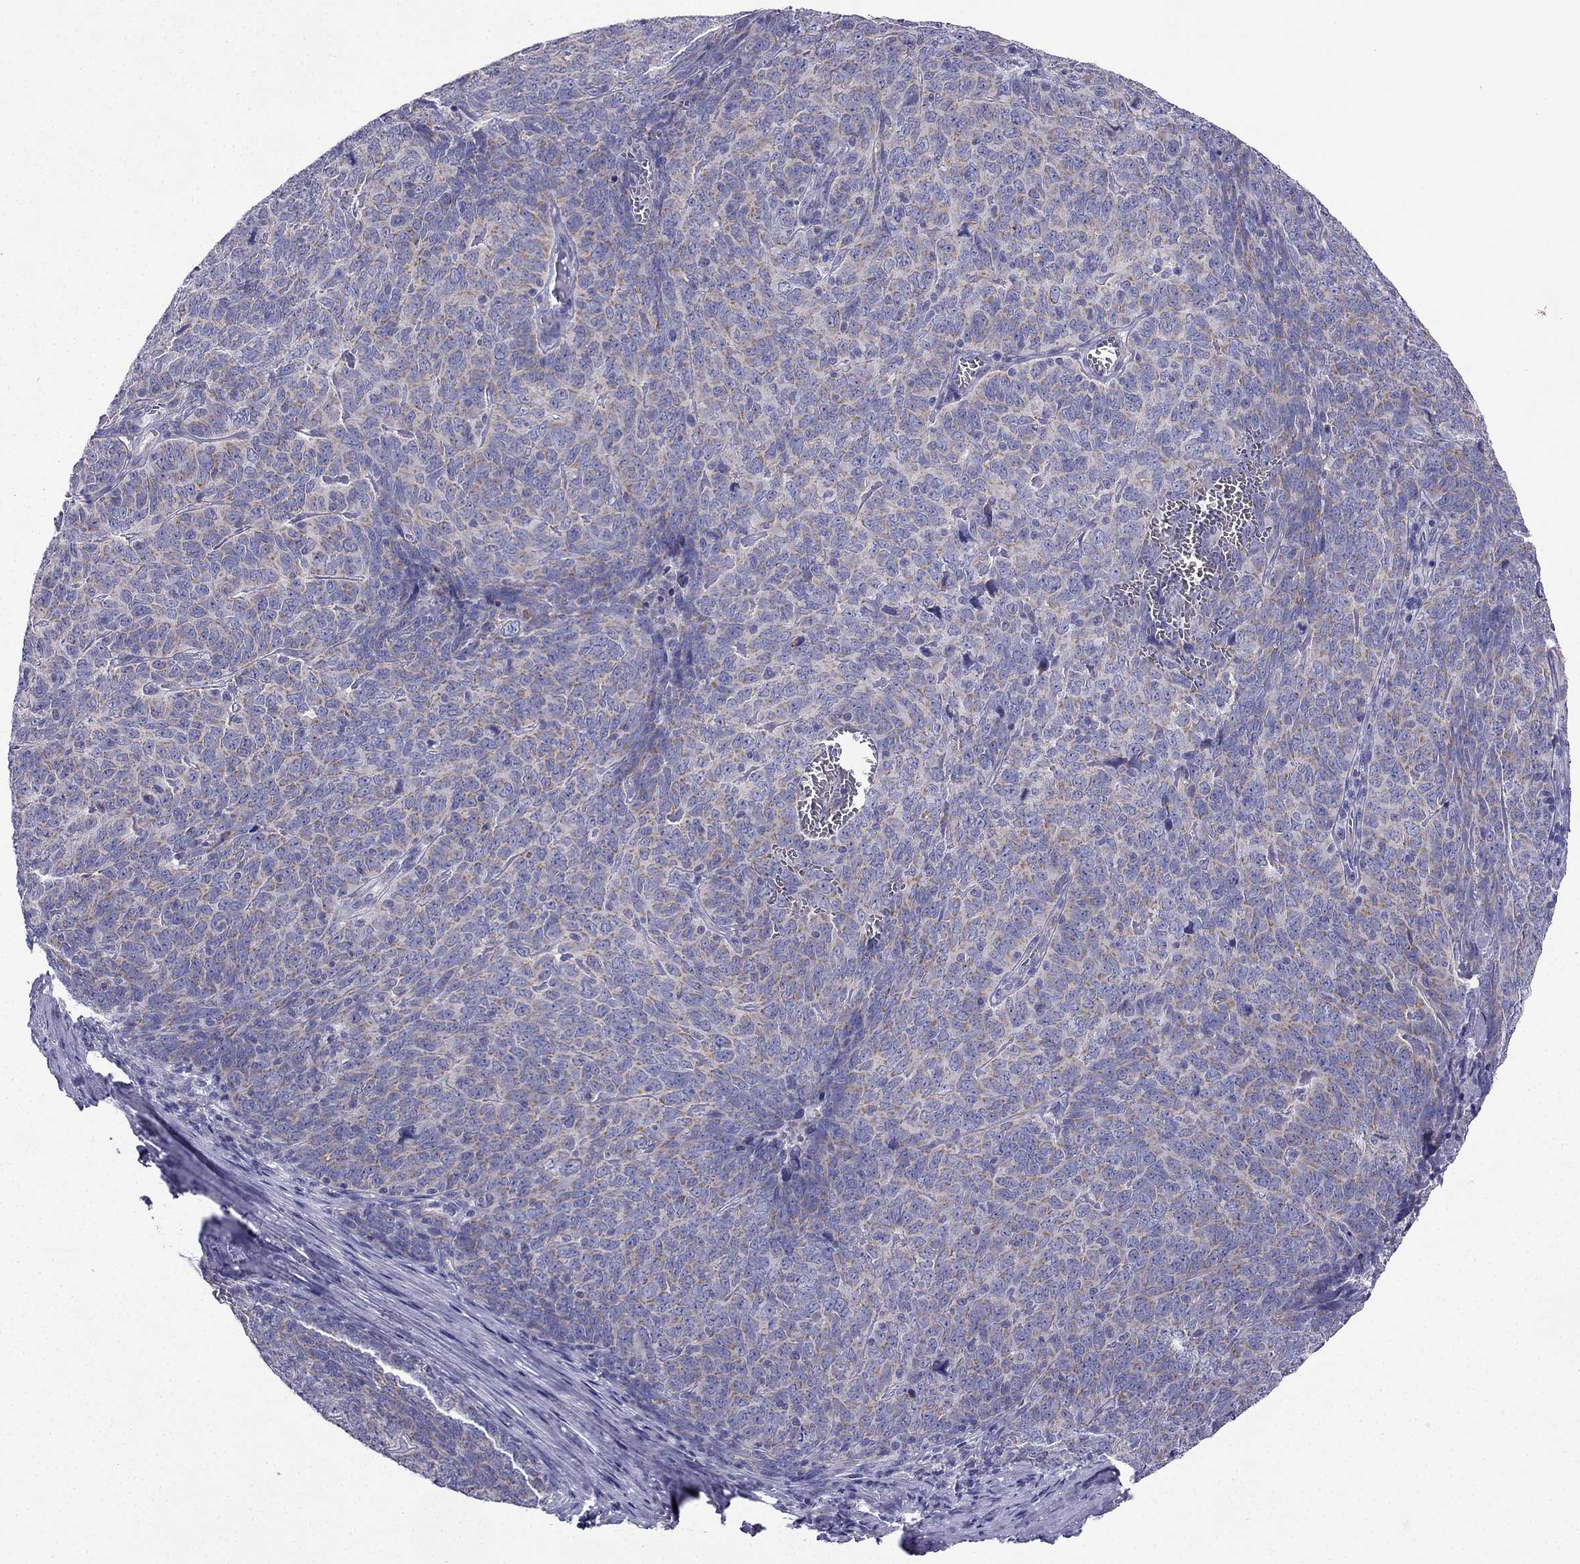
{"staining": {"intensity": "negative", "quantity": "none", "location": "none"}, "tissue": "skin cancer", "cell_type": "Tumor cells", "image_type": "cancer", "snomed": [{"axis": "morphology", "description": "Squamous cell carcinoma, NOS"}, {"axis": "topography", "description": "Skin"}, {"axis": "topography", "description": "Anal"}], "caption": "The IHC micrograph has no significant staining in tumor cells of skin cancer (squamous cell carcinoma) tissue.", "gene": "KIF5A", "patient": {"sex": "female", "age": 51}}